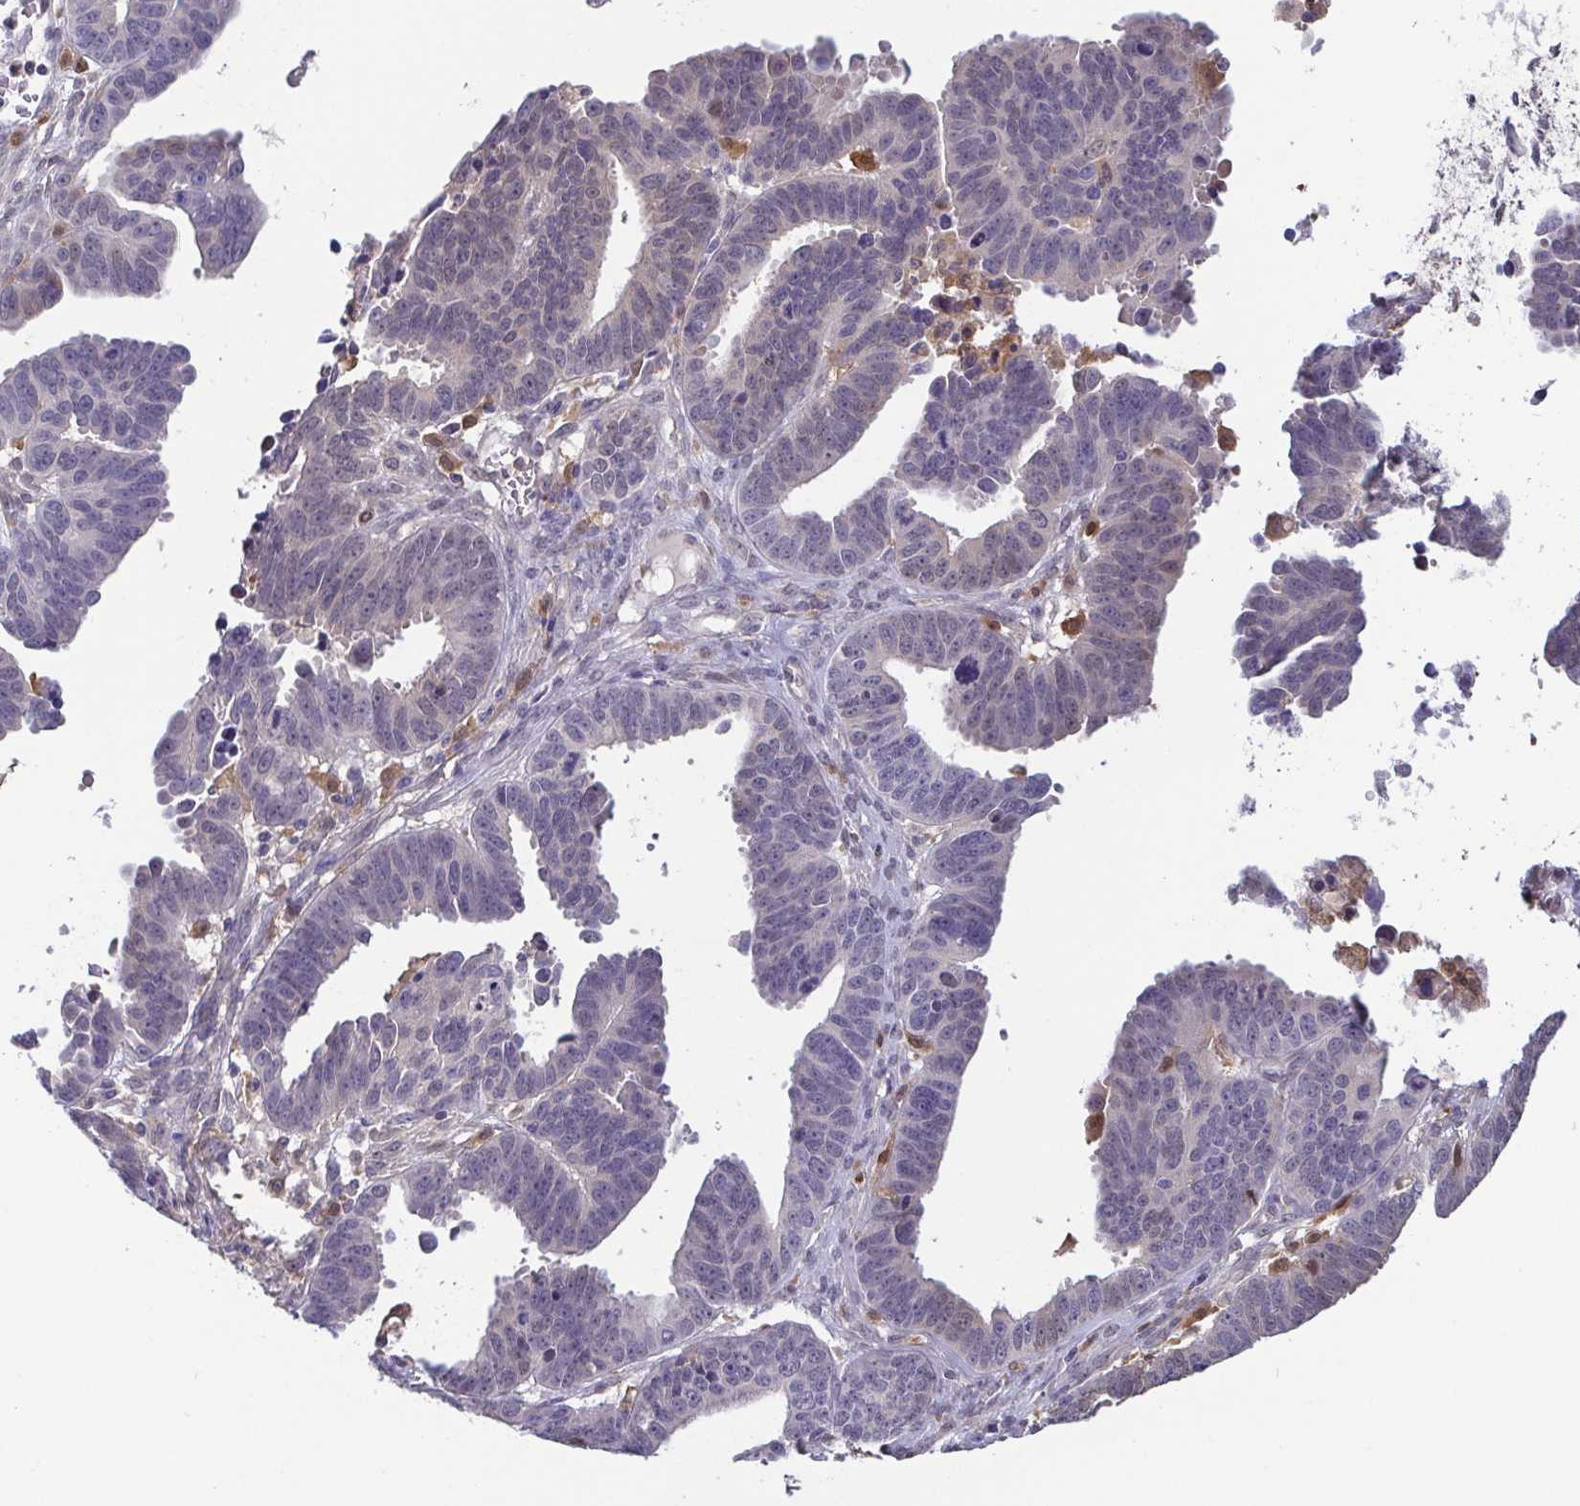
{"staining": {"intensity": "negative", "quantity": "none", "location": "none"}, "tissue": "ovarian cancer", "cell_type": "Tumor cells", "image_type": "cancer", "snomed": [{"axis": "morphology", "description": "Carcinoma, endometroid"}, {"axis": "morphology", "description": "Cystadenocarcinoma, serous, NOS"}, {"axis": "topography", "description": "Ovary"}], "caption": "DAB (3,3'-diaminobenzidine) immunohistochemical staining of ovarian cancer shows no significant positivity in tumor cells.", "gene": "IDH1", "patient": {"sex": "female", "age": 45}}